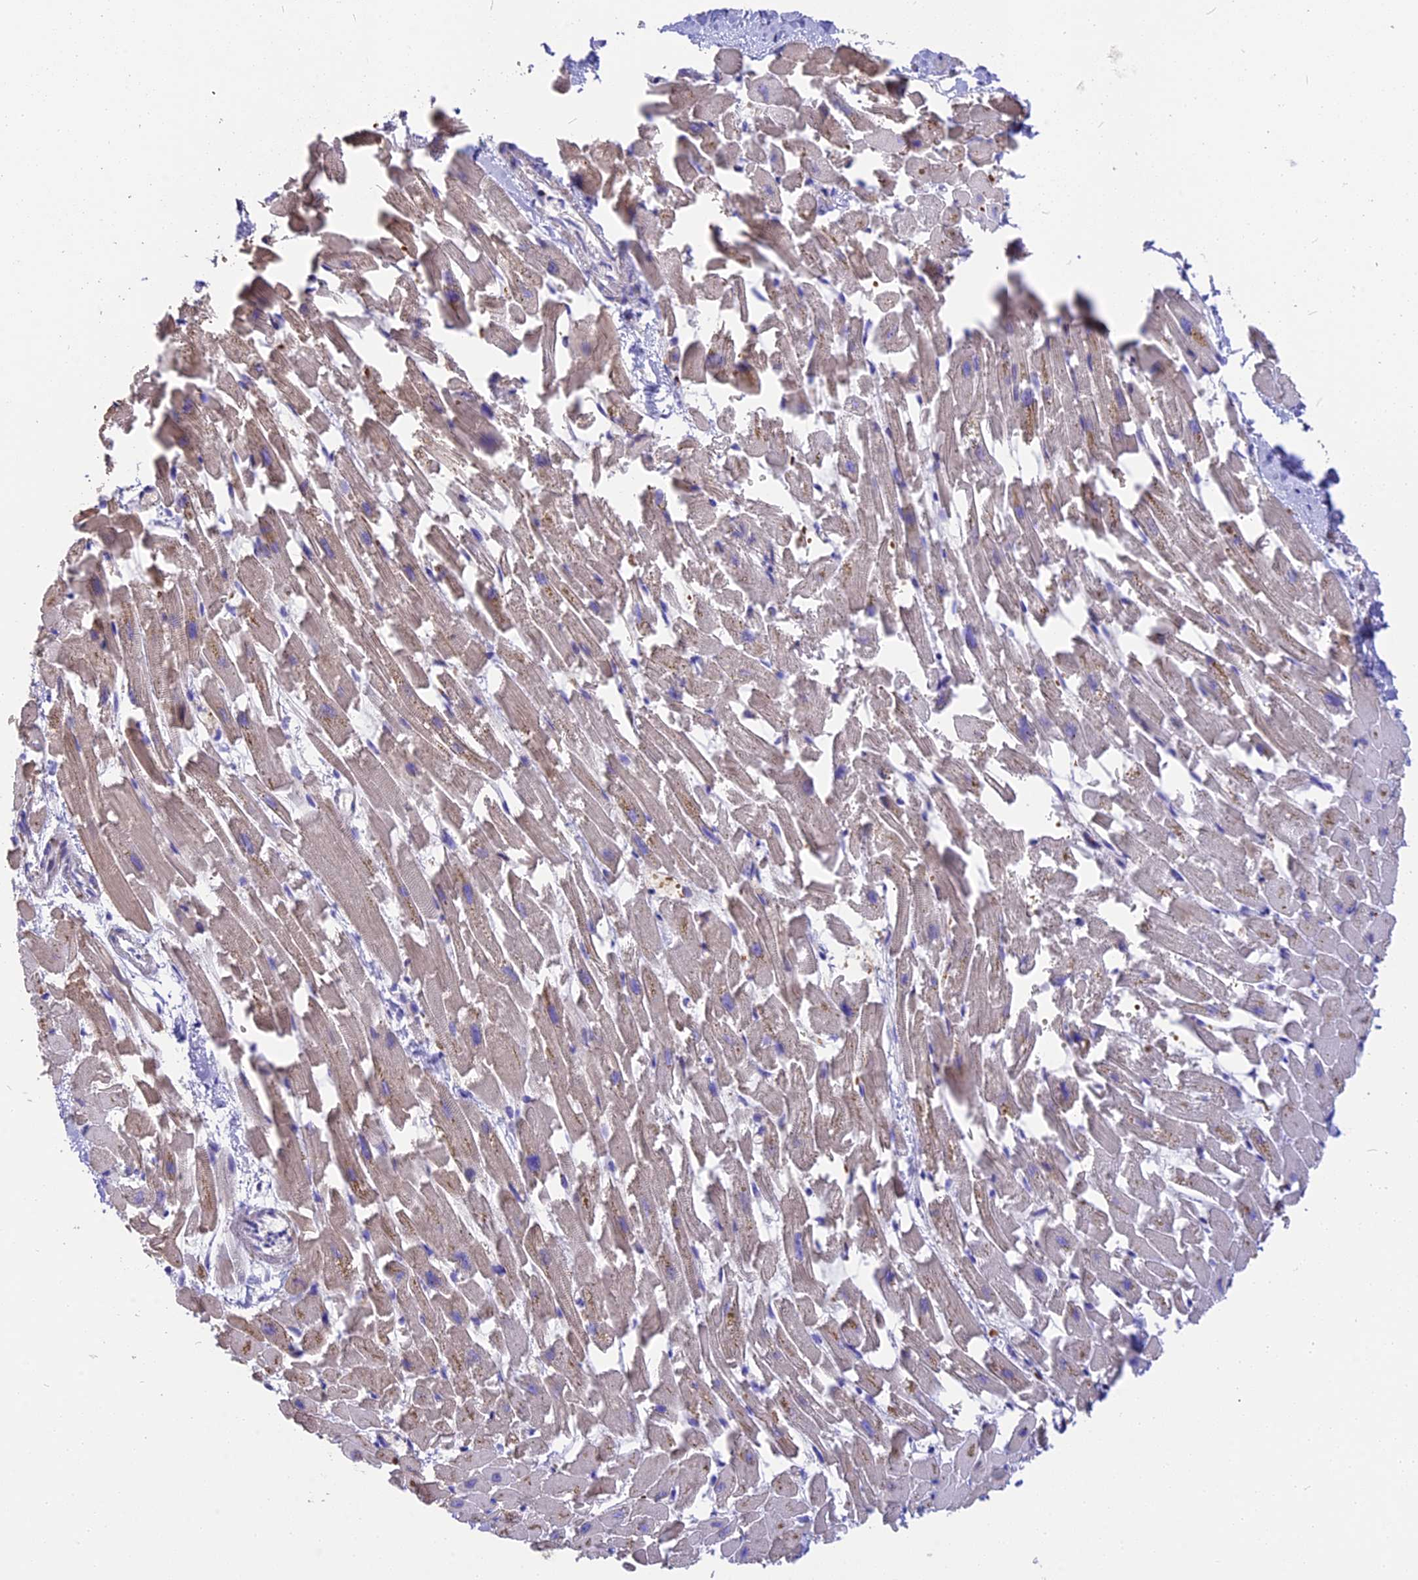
{"staining": {"intensity": "weak", "quantity": "25%-75%", "location": "cytoplasmic/membranous"}, "tissue": "heart muscle", "cell_type": "Cardiomyocytes", "image_type": "normal", "snomed": [{"axis": "morphology", "description": "Normal tissue, NOS"}, {"axis": "topography", "description": "Heart"}], "caption": "This histopathology image displays normal heart muscle stained with immunohistochemistry to label a protein in brown. The cytoplasmic/membranous of cardiomyocytes show weak positivity for the protein. Nuclei are counter-stained blue.", "gene": "TNNC2", "patient": {"sex": "female", "age": 64}}